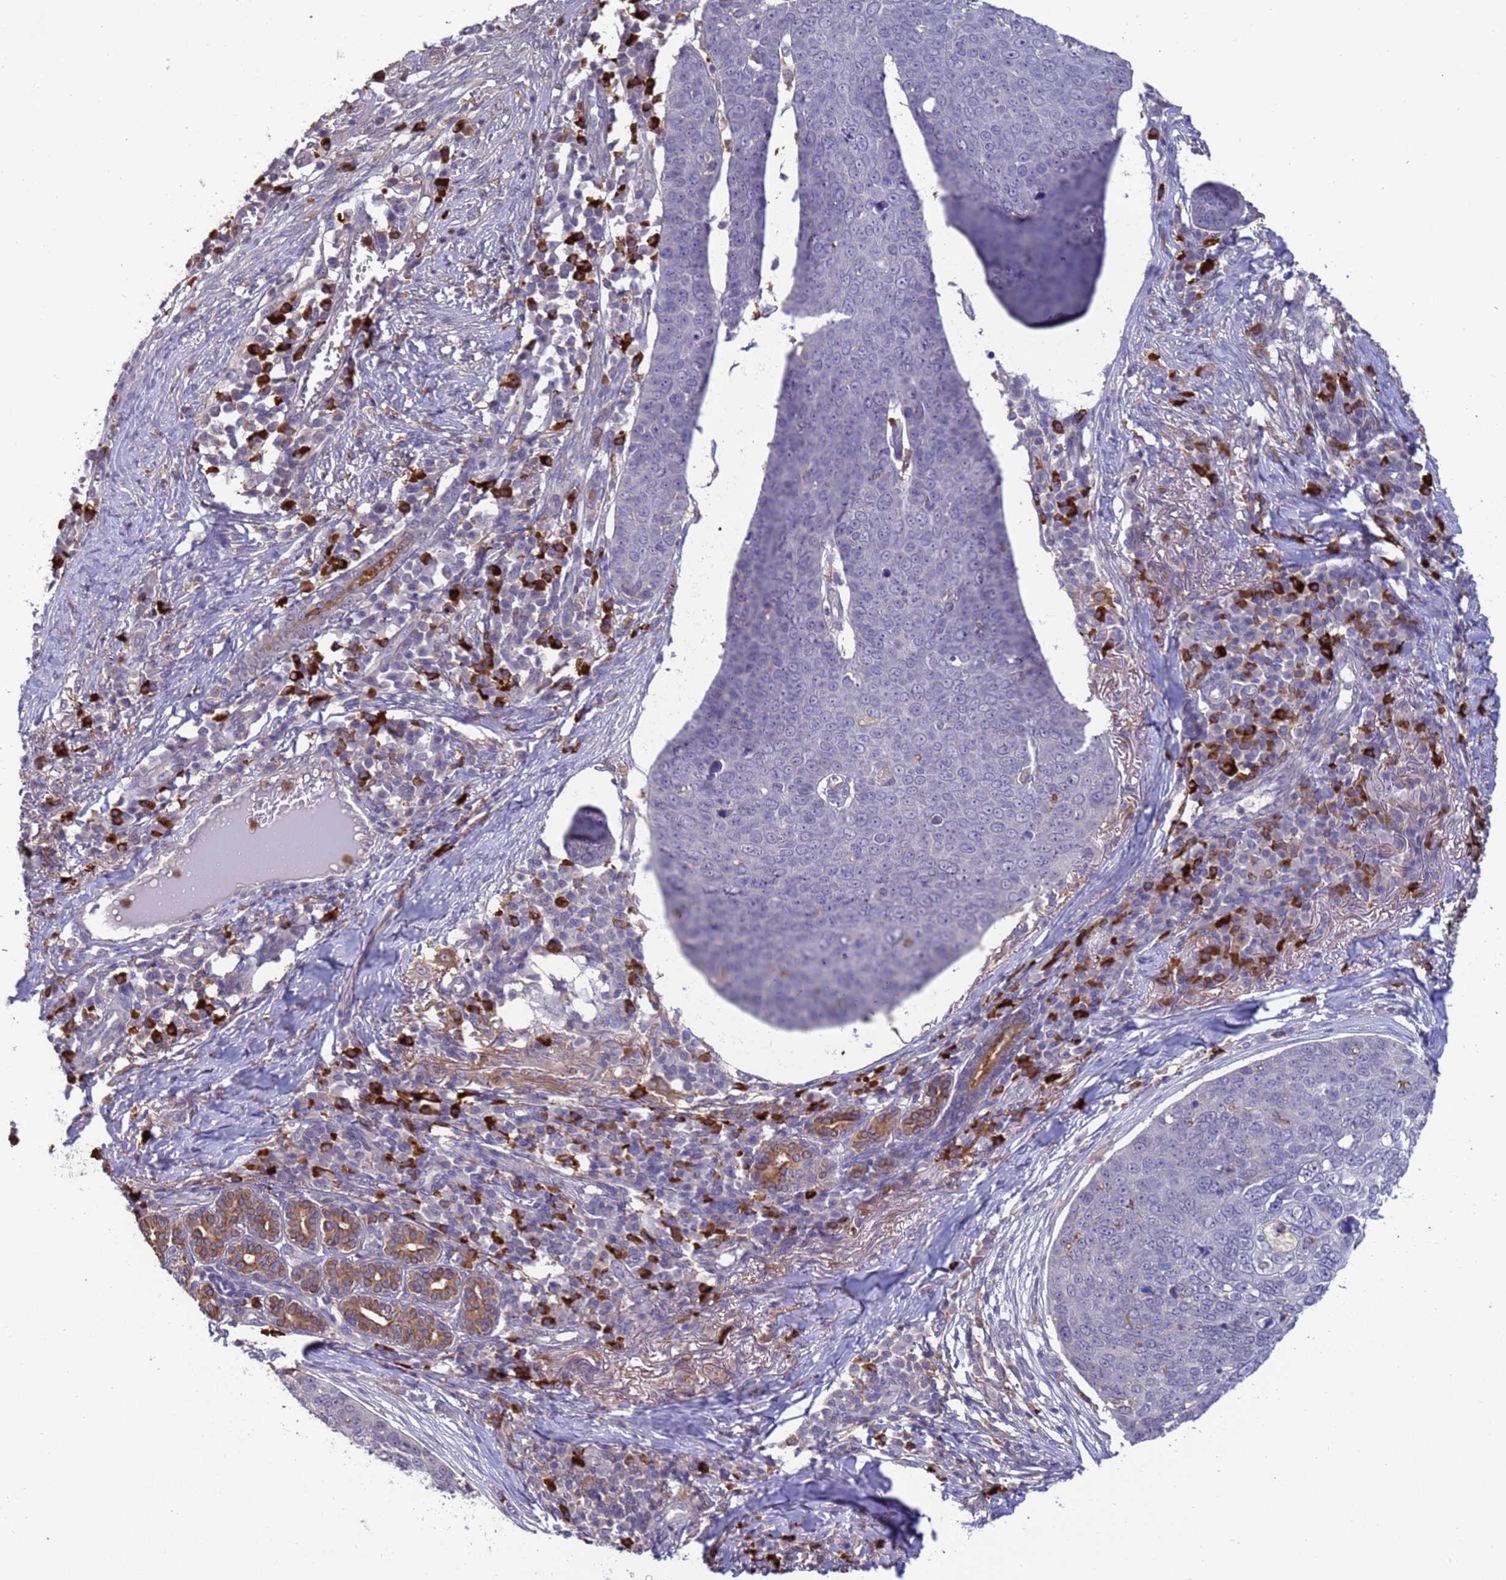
{"staining": {"intensity": "negative", "quantity": "none", "location": "none"}, "tissue": "skin cancer", "cell_type": "Tumor cells", "image_type": "cancer", "snomed": [{"axis": "morphology", "description": "Squamous cell carcinoma, NOS"}, {"axis": "topography", "description": "Skin"}], "caption": "Tumor cells are negative for brown protein staining in squamous cell carcinoma (skin).", "gene": "AMPD3", "patient": {"sex": "male", "age": 71}}